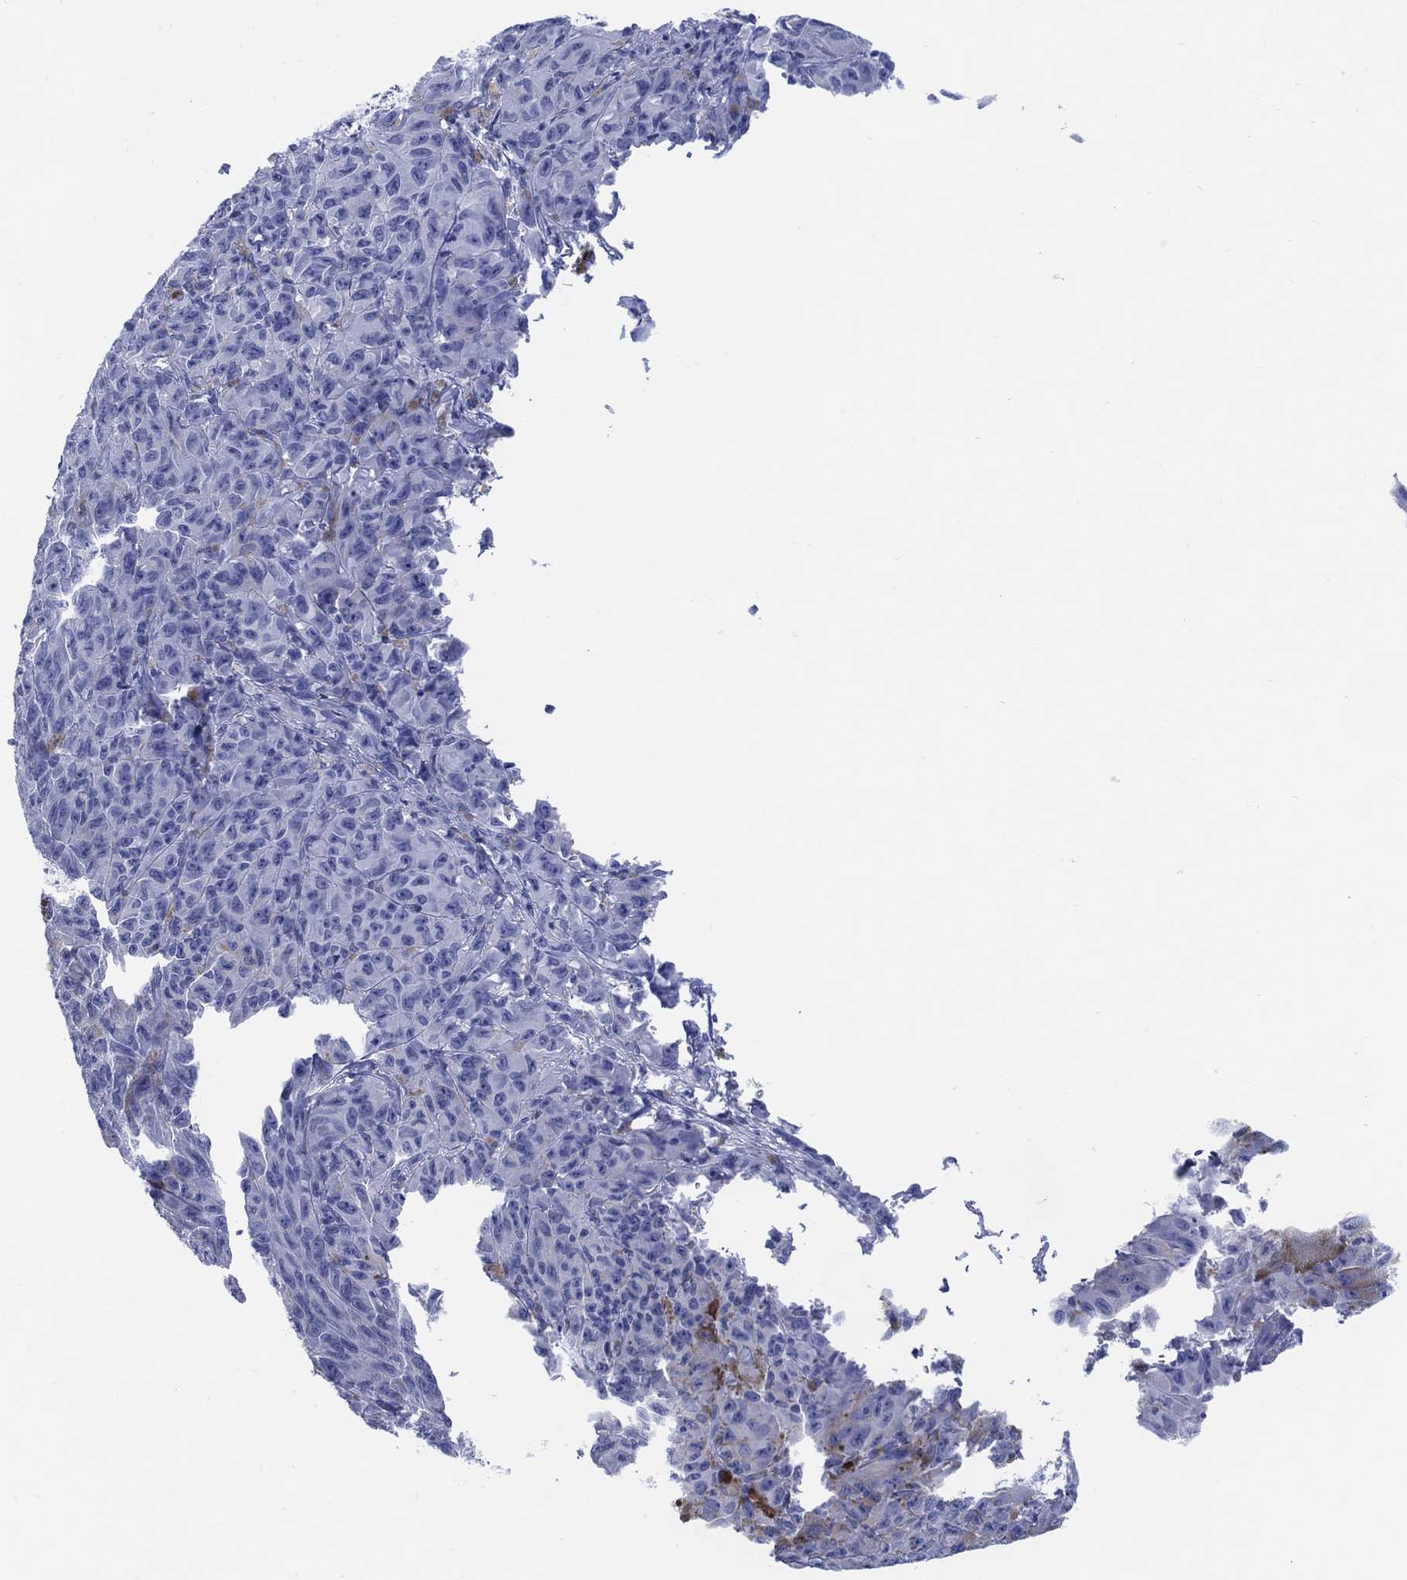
{"staining": {"intensity": "negative", "quantity": "none", "location": "none"}, "tissue": "melanoma", "cell_type": "Tumor cells", "image_type": "cancer", "snomed": [{"axis": "morphology", "description": "Malignant melanoma, NOS"}, {"axis": "topography", "description": "Vulva, labia, clitoris and Bartholin´s gland, NO"}], "caption": "This is a photomicrograph of immunohistochemistry staining of malignant melanoma, which shows no expression in tumor cells. Brightfield microscopy of immunohistochemistry (IHC) stained with DAB (3,3'-diaminobenzidine) (brown) and hematoxylin (blue), captured at high magnification.", "gene": "LRRD1", "patient": {"sex": "female", "age": 75}}